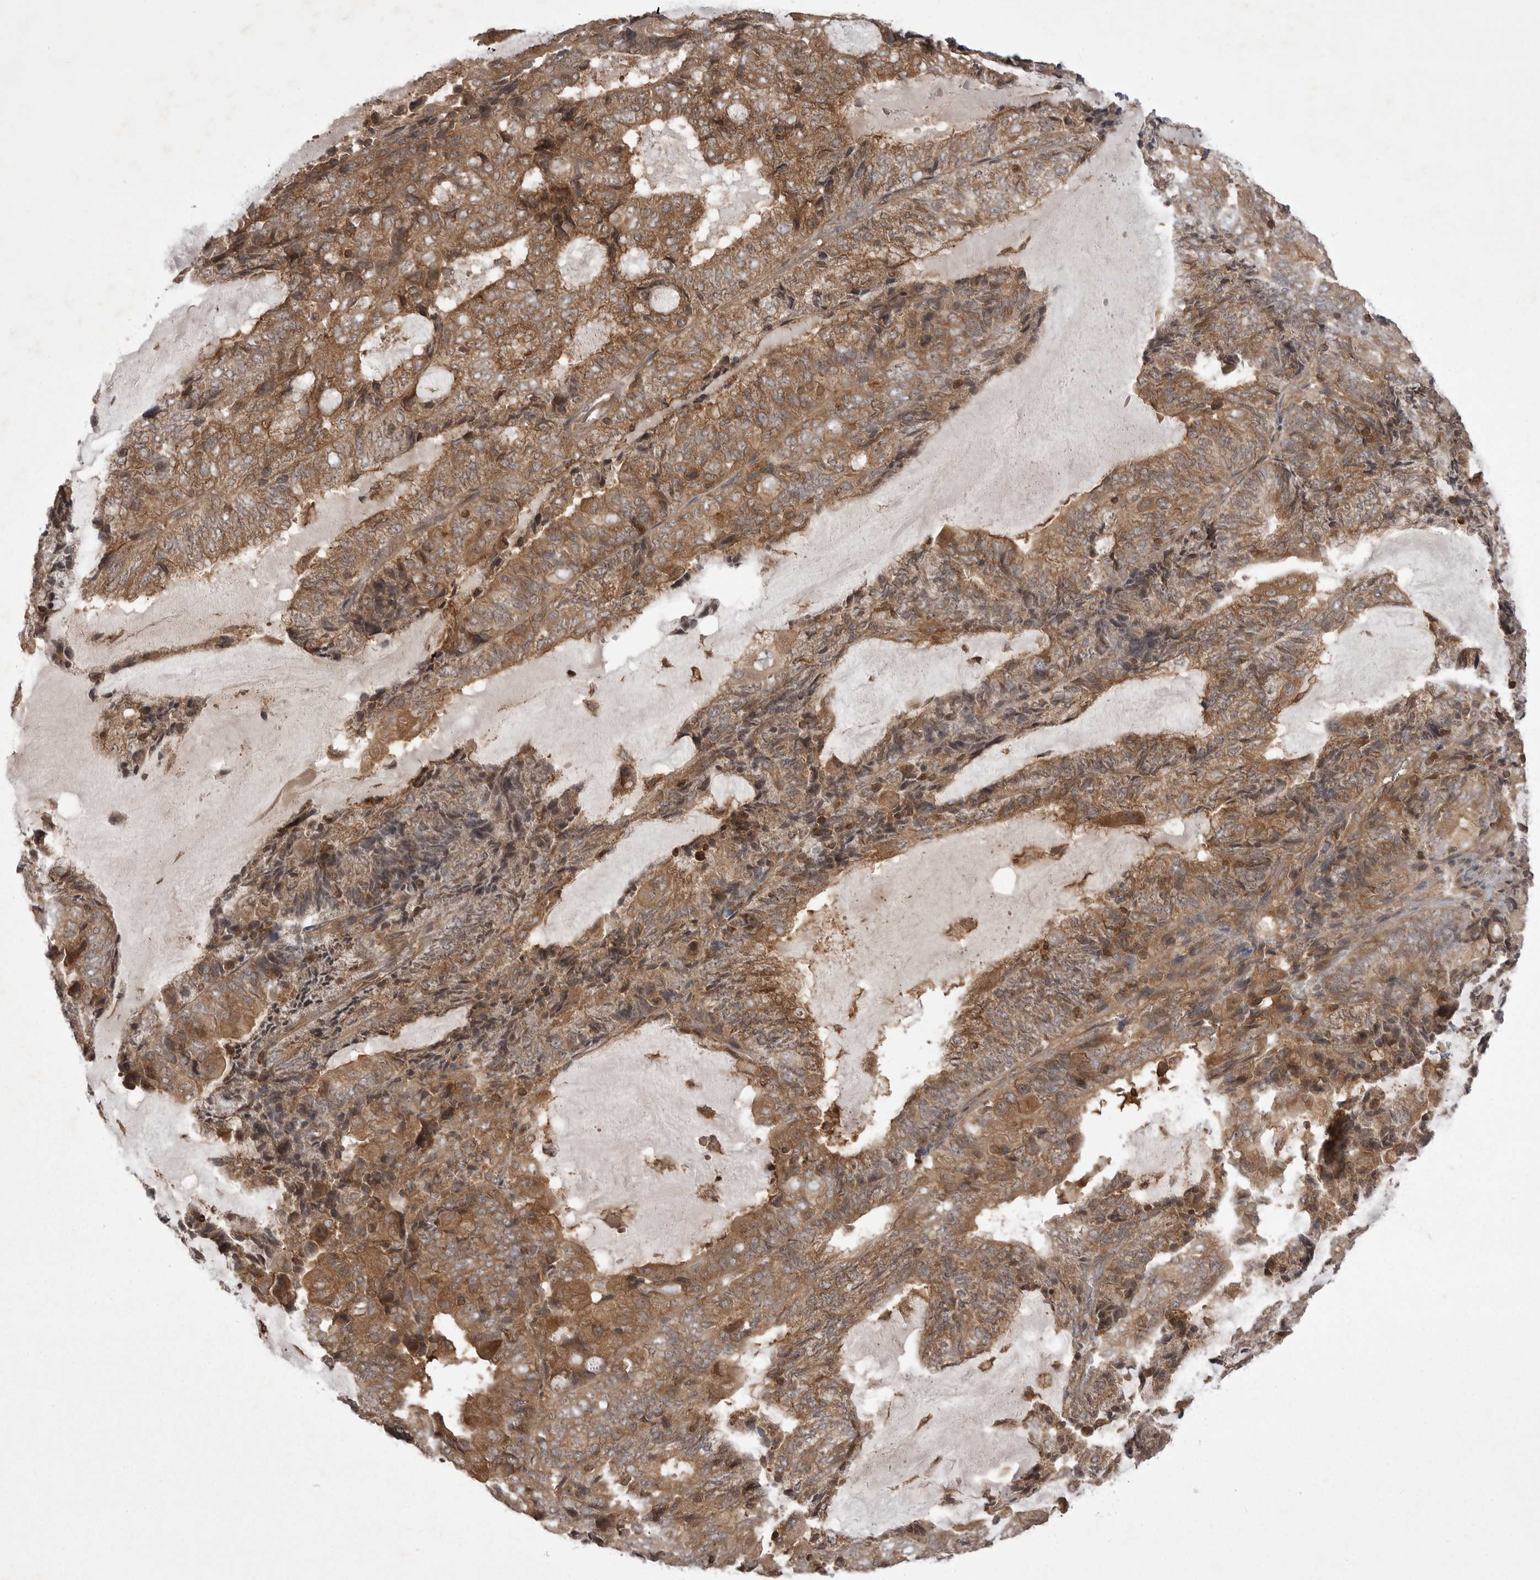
{"staining": {"intensity": "moderate", "quantity": ">75%", "location": "cytoplasmic/membranous"}, "tissue": "endometrial cancer", "cell_type": "Tumor cells", "image_type": "cancer", "snomed": [{"axis": "morphology", "description": "Adenocarcinoma, NOS"}, {"axis": "topography", "description": "Endometrium"}], "caption": "Tumor cells display moderate cytoplasmic/membranous positivity in approximately >75% of cells in adenocarcinoma (endometrial).", "gene": "STK24", "patient": {"sex": "female", "age": 81}}